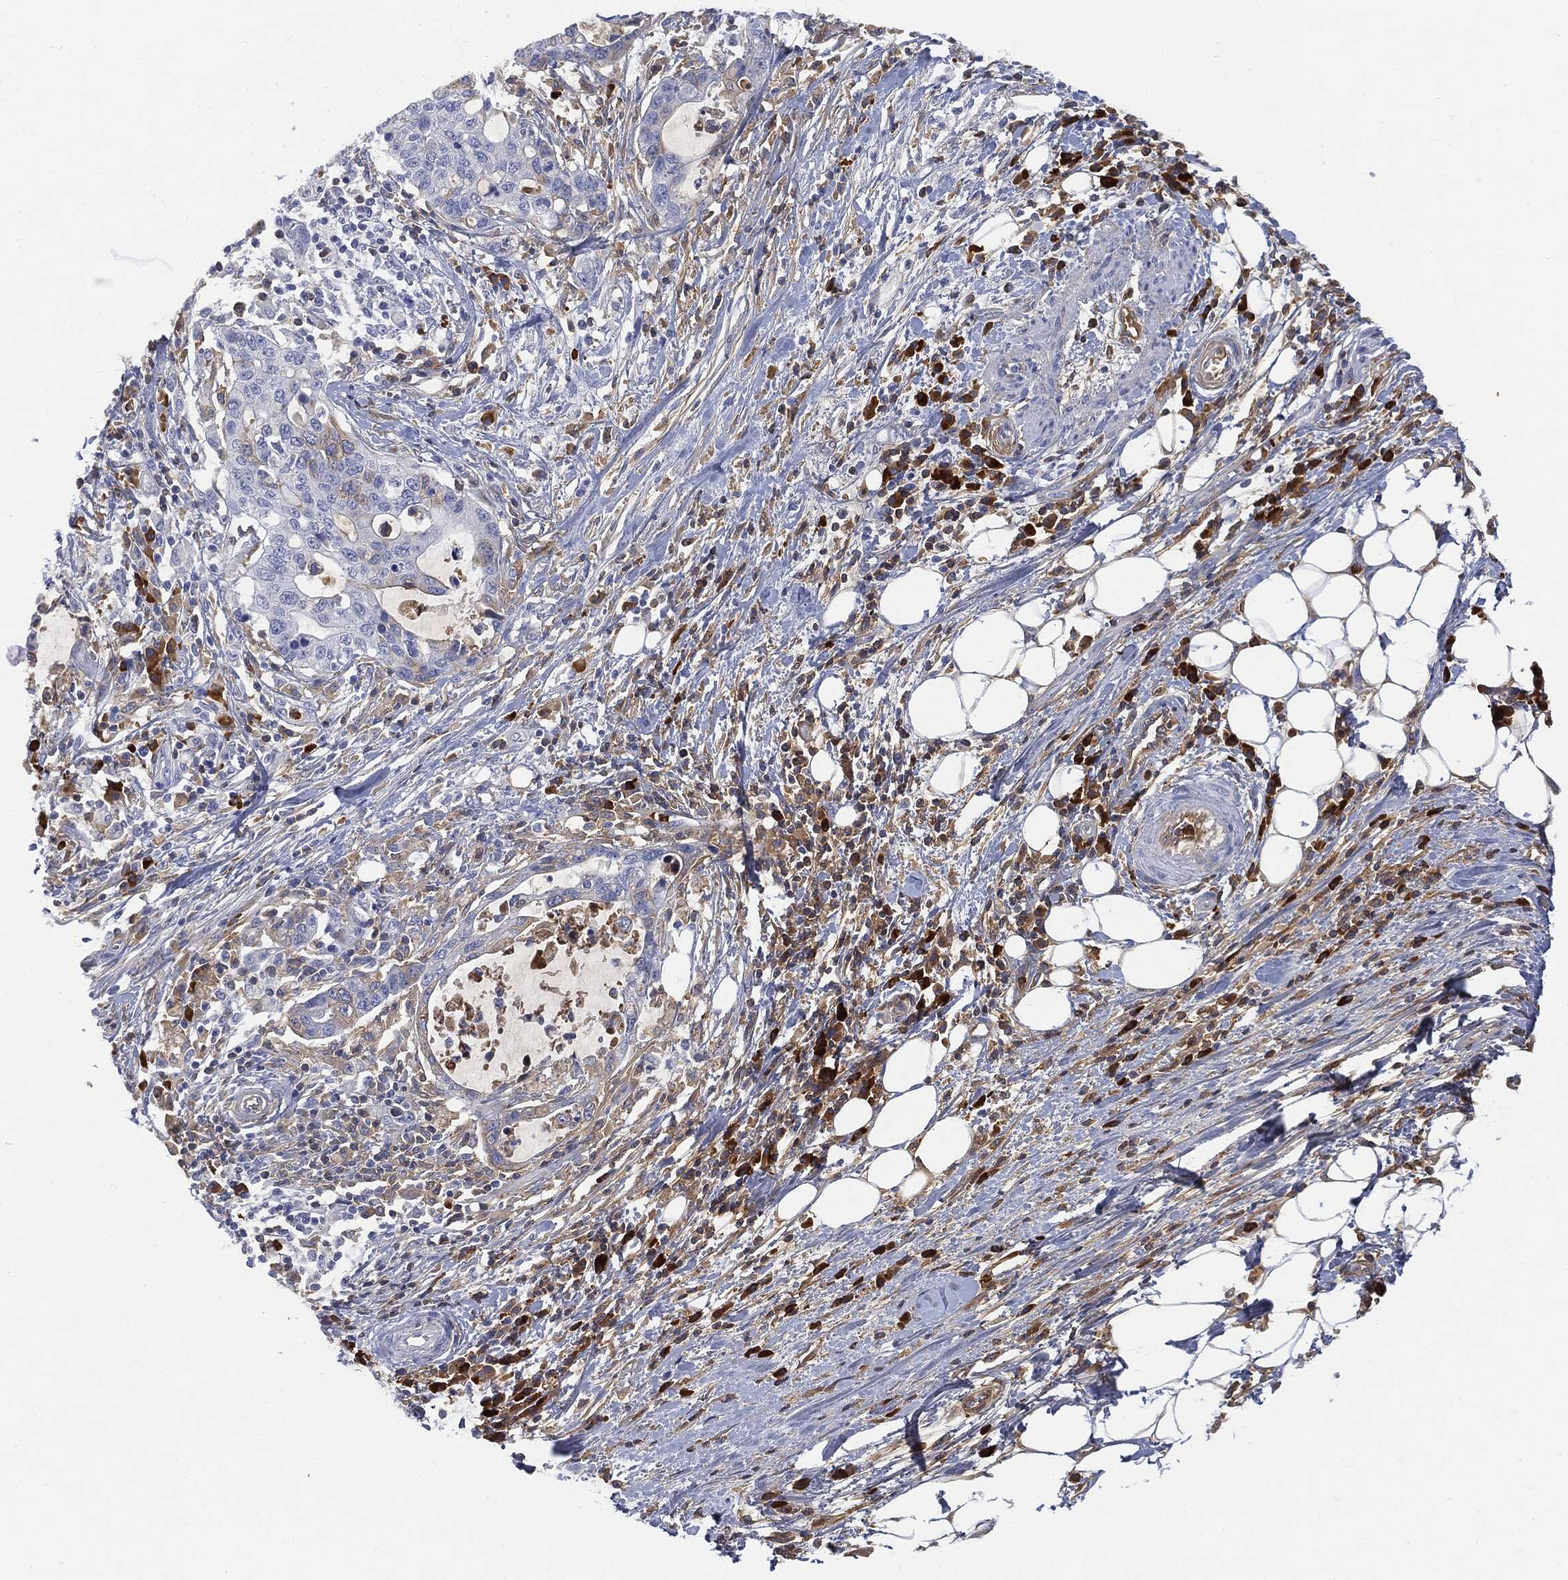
{"staining": {"intensity": "weak", "quantity": "<25%", "location": "cytoplasmic/membranous"}, "tissue": "stomach cancer", "cell_type": "Tumor cells", "image_type": "cancer", "snomed": [{"axis": "morphology", "description": "Adenocarcinoma, NOS"}, {"axis": "topography", "description": "Stomach"}], "caption": "IHC of human stomach cancer (adenocarcinoma) shows no expression in tumor cells. (DAB IHC with hematoxylin counter stain).", "gene": "BTK", "patient": {"sex": "male", "age": 54}}